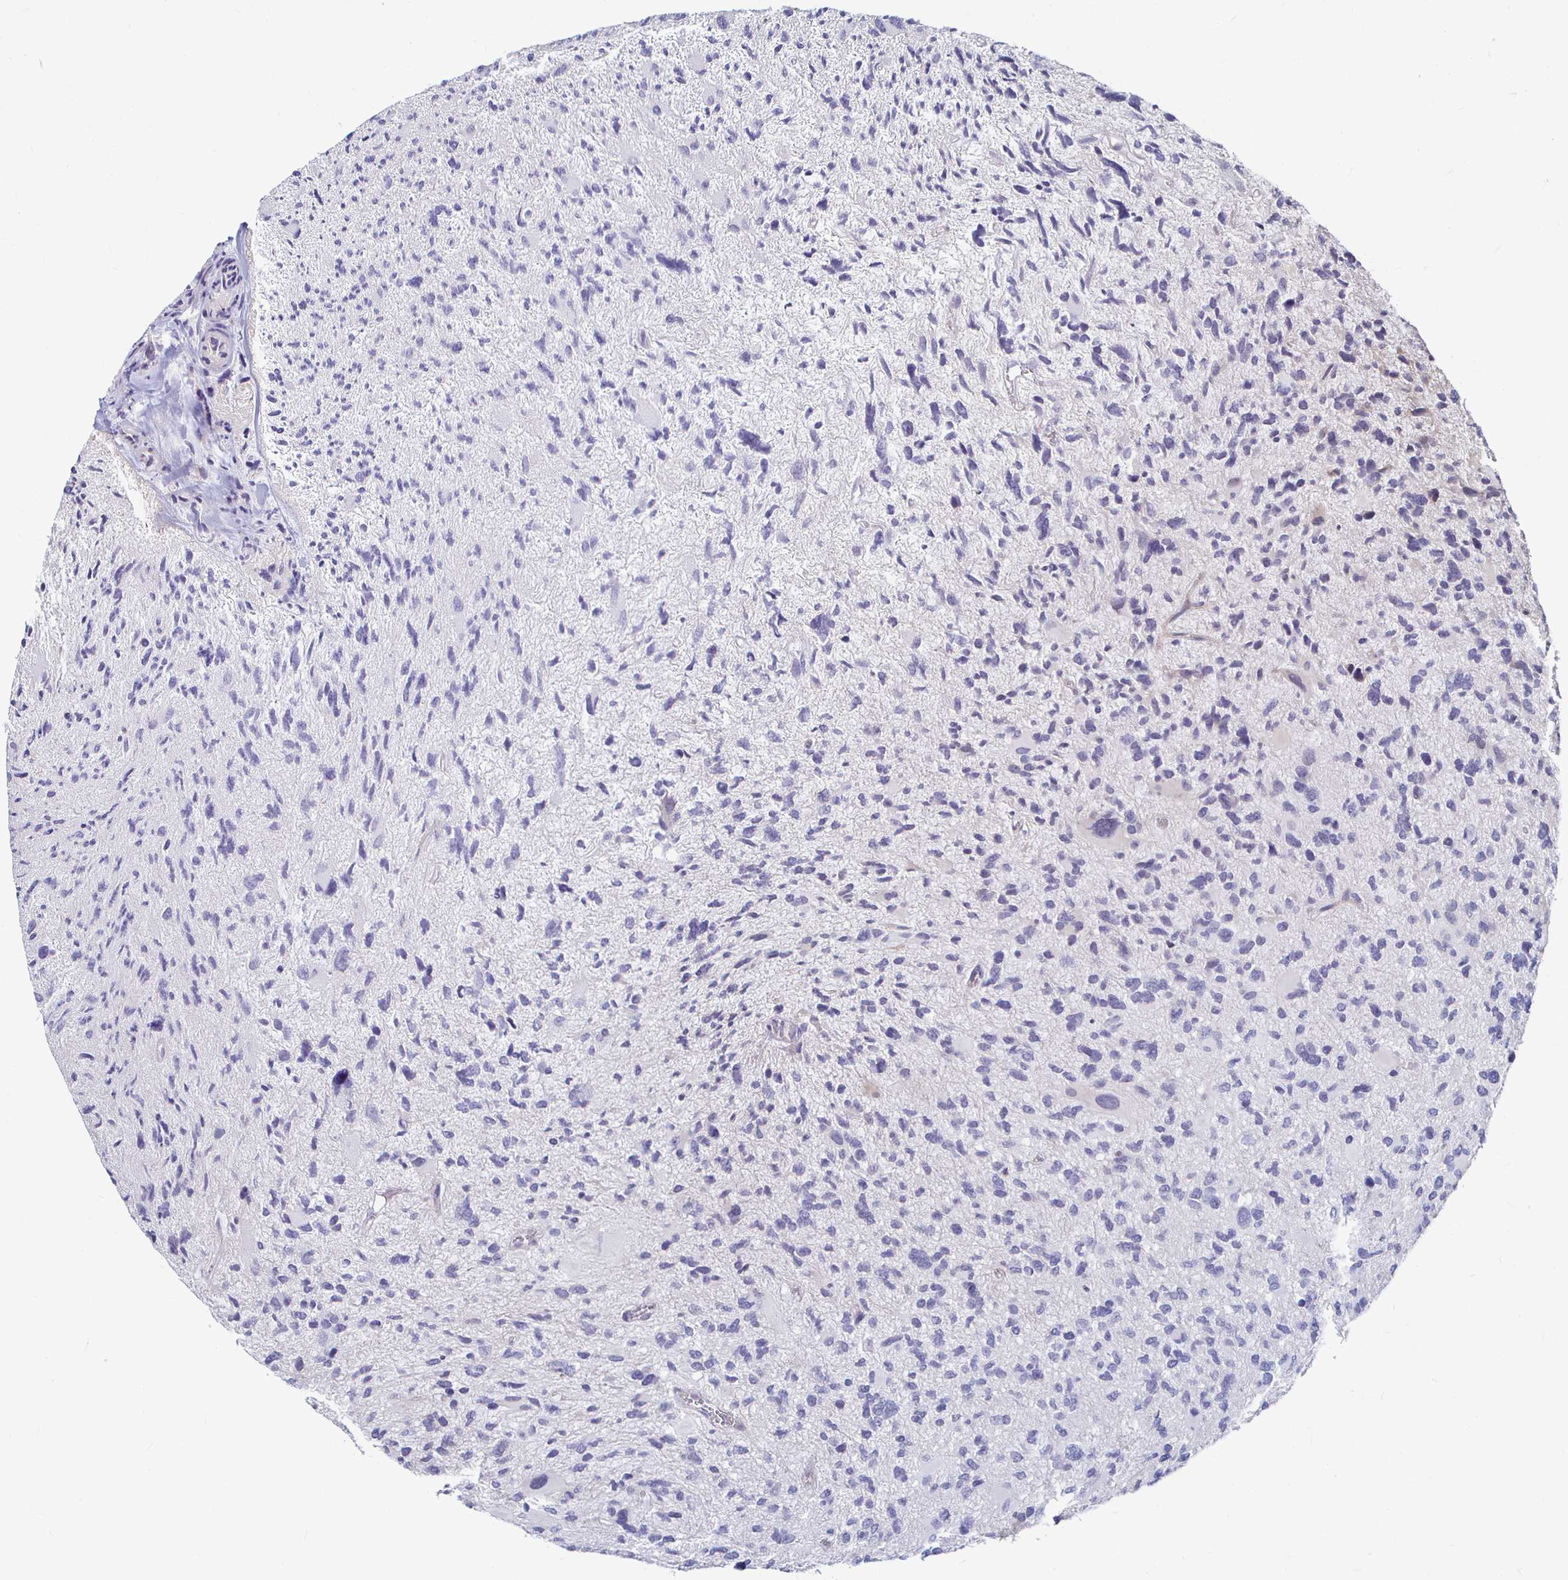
{"staining": {"intensity": "negative", "quantity": "none", "location": "none"}, "tissue": "glioma", "cell_type": "Tumor cells", "image_type": "cancer", "snomed": [{"axis": "morphology", "description": "Glioma, malignant, High grade"}, {"axis": "topography", "description": "Brain"}], "caption": "Immunohistochemistry of glioma exhibits no staining in tumor cells.", "gene": "CAPN11", "patient": {"sex": "female", "age": 11}}